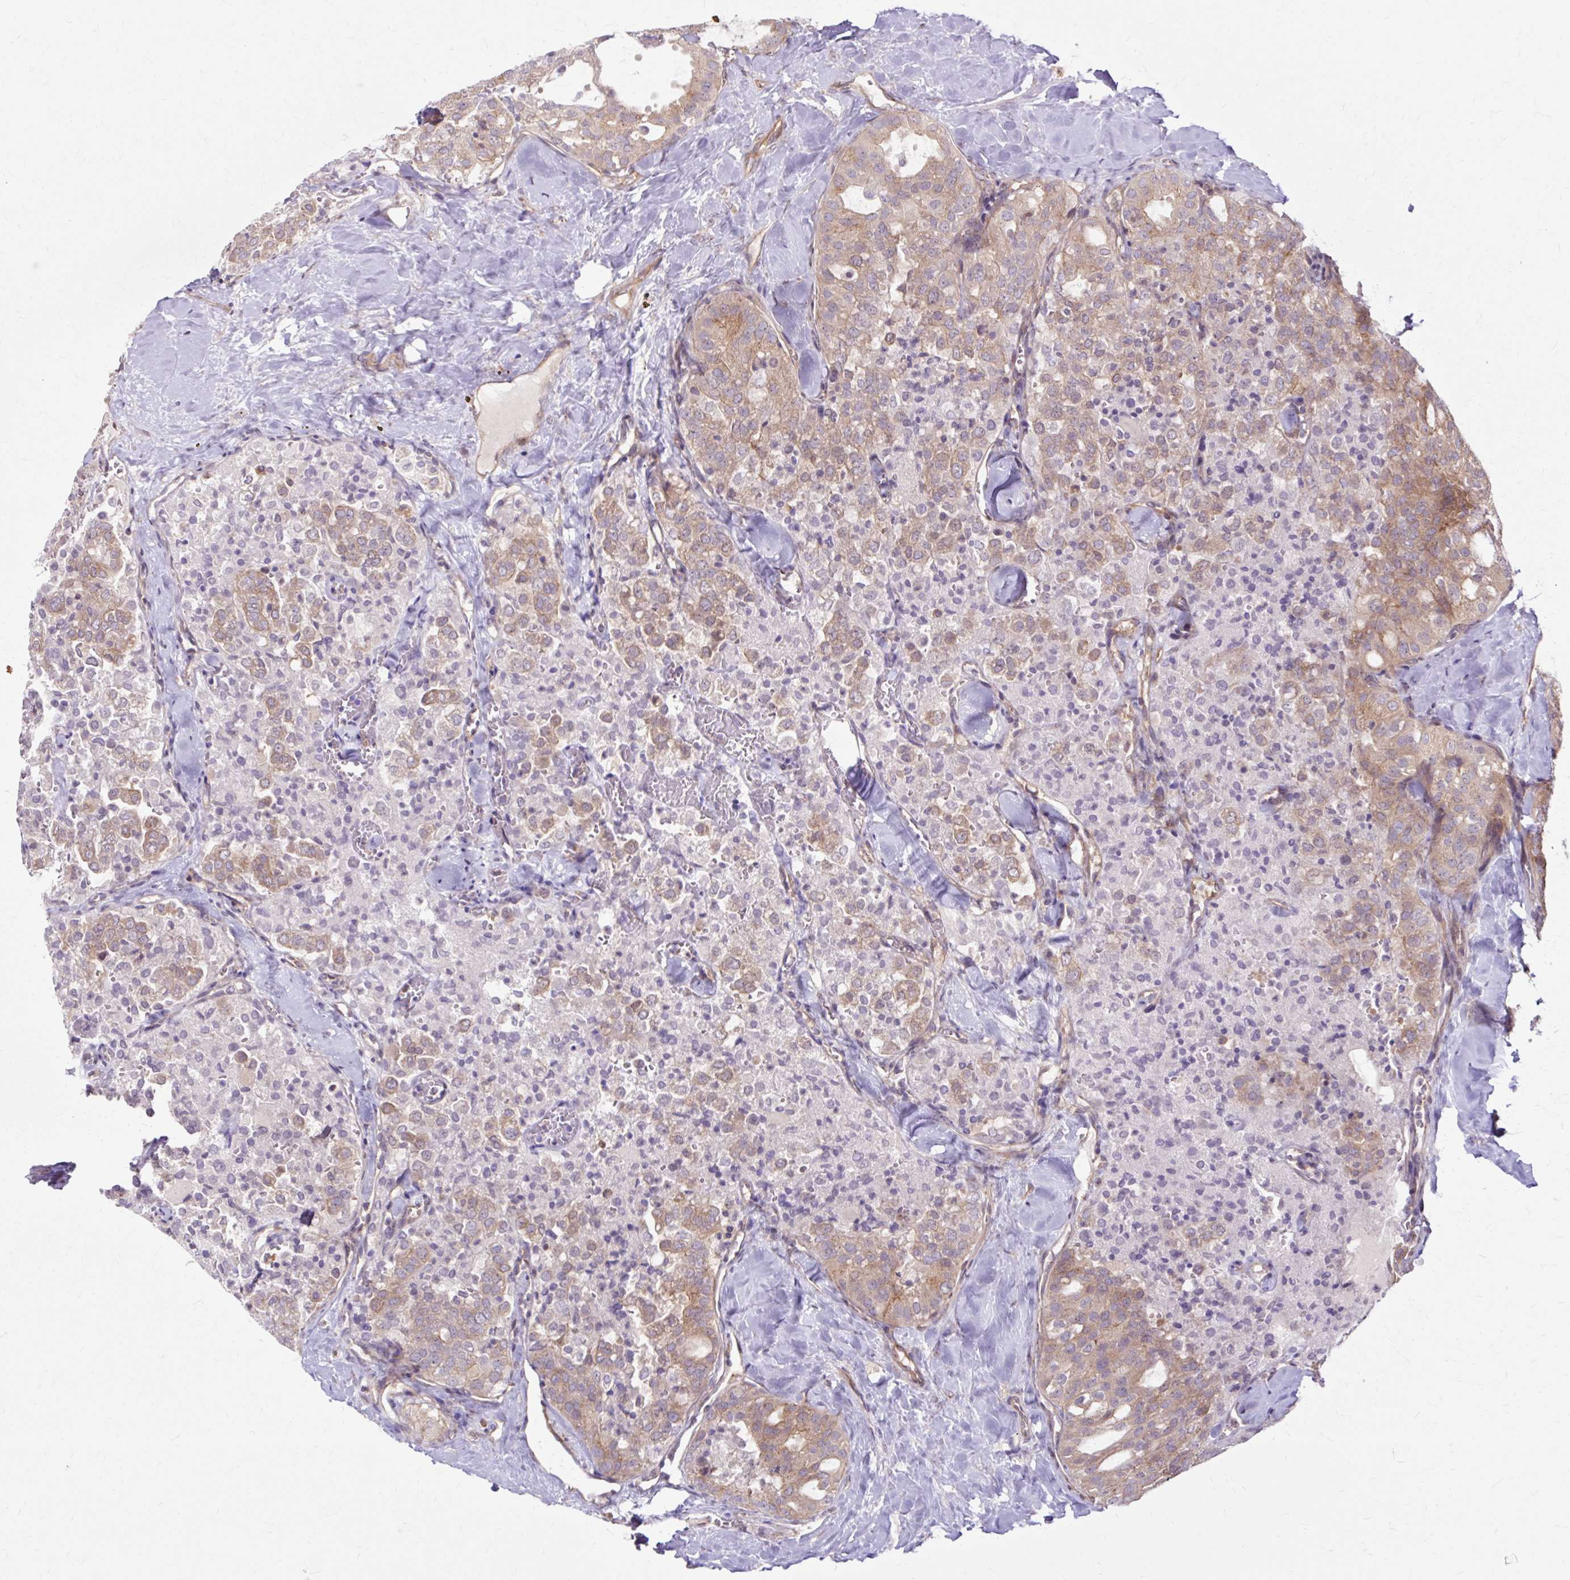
{"staining": {"intensity": "moderate", "quantity": "<25%", "location": "cytoplasmic/membranous"}, "tissue": "thyroid cancer", "cell_type": "Tumor cells", "image_type": "cancer", "snomed": [{"axis": "morphology", "description": "Follicular adenoma carcinoma, NOS"}, {"axis": "topography", "description": "Thyroid gland"}], "caption": "Protein staining by immunohistochemistry (IHC) demonstrates moderate cytoplasmic/membranous staining in about <25% of tumor cells in thyroid follicular adenoma carcinoma. The protein of interest is shown in brown color, while the nuclei are stained blue.", "gene": "MZT2B", "patient": {"sex": "male", "age": 75}}